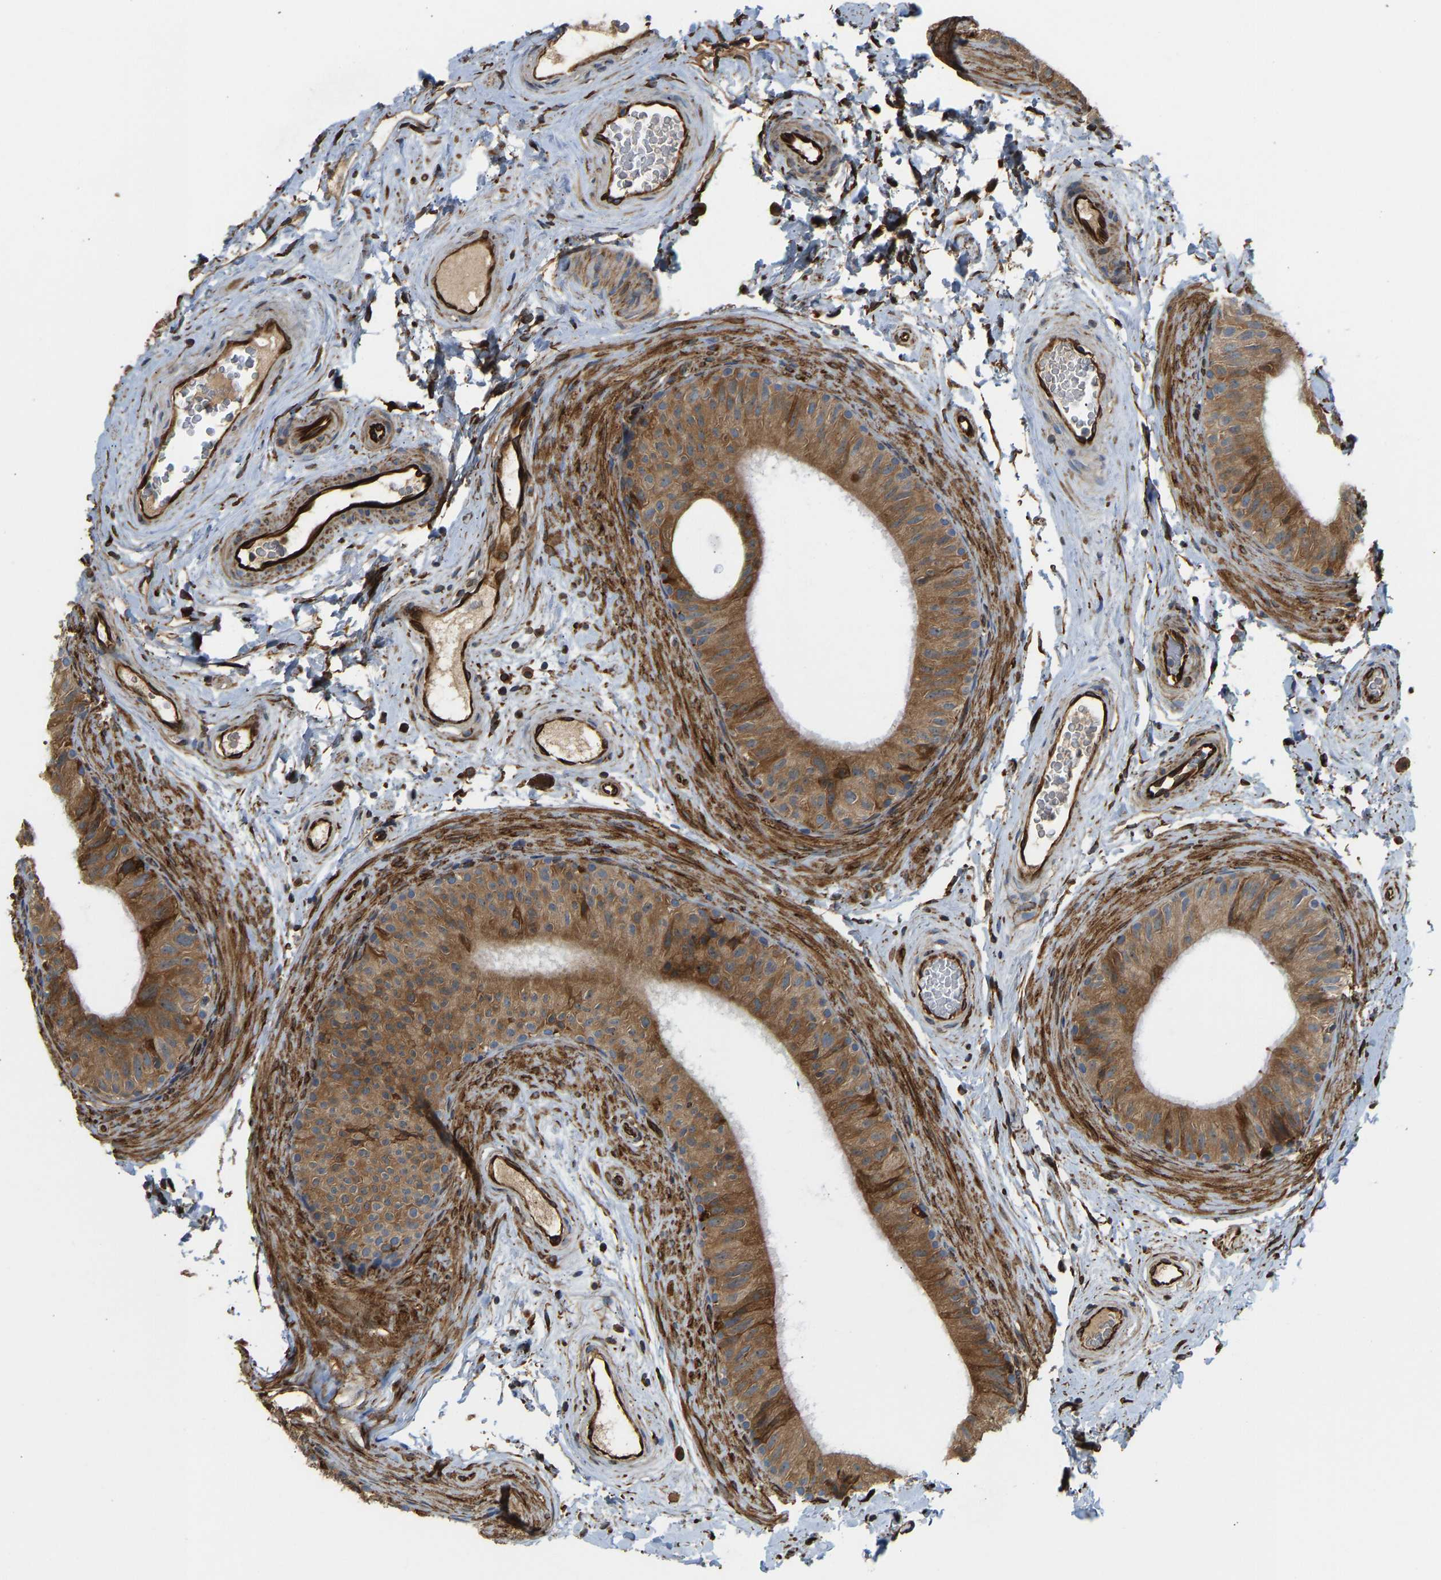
{"staining": {"intensity": "moderate", "quantity": ">75%", "location": "cytoplasmic/membranous"}, "tissue": "epididymis", "cell_type": "Glandular cells", "image_type": "normal", "snomed": [{"axis": "morphology", "description": "Normal tissue, NOS"}, {"axis": "topography", "description": "Epididymis"}], "caption": "Immunohistochemistry of benign human epididymis reveals medium levels of moderate cytoplasmic/membranous staining in about >75% of glandular cells. (IHC, brightfield microscopy, high magnification).", "gene": "BEX3", "patient": {"sex": "male", "age": 34}}